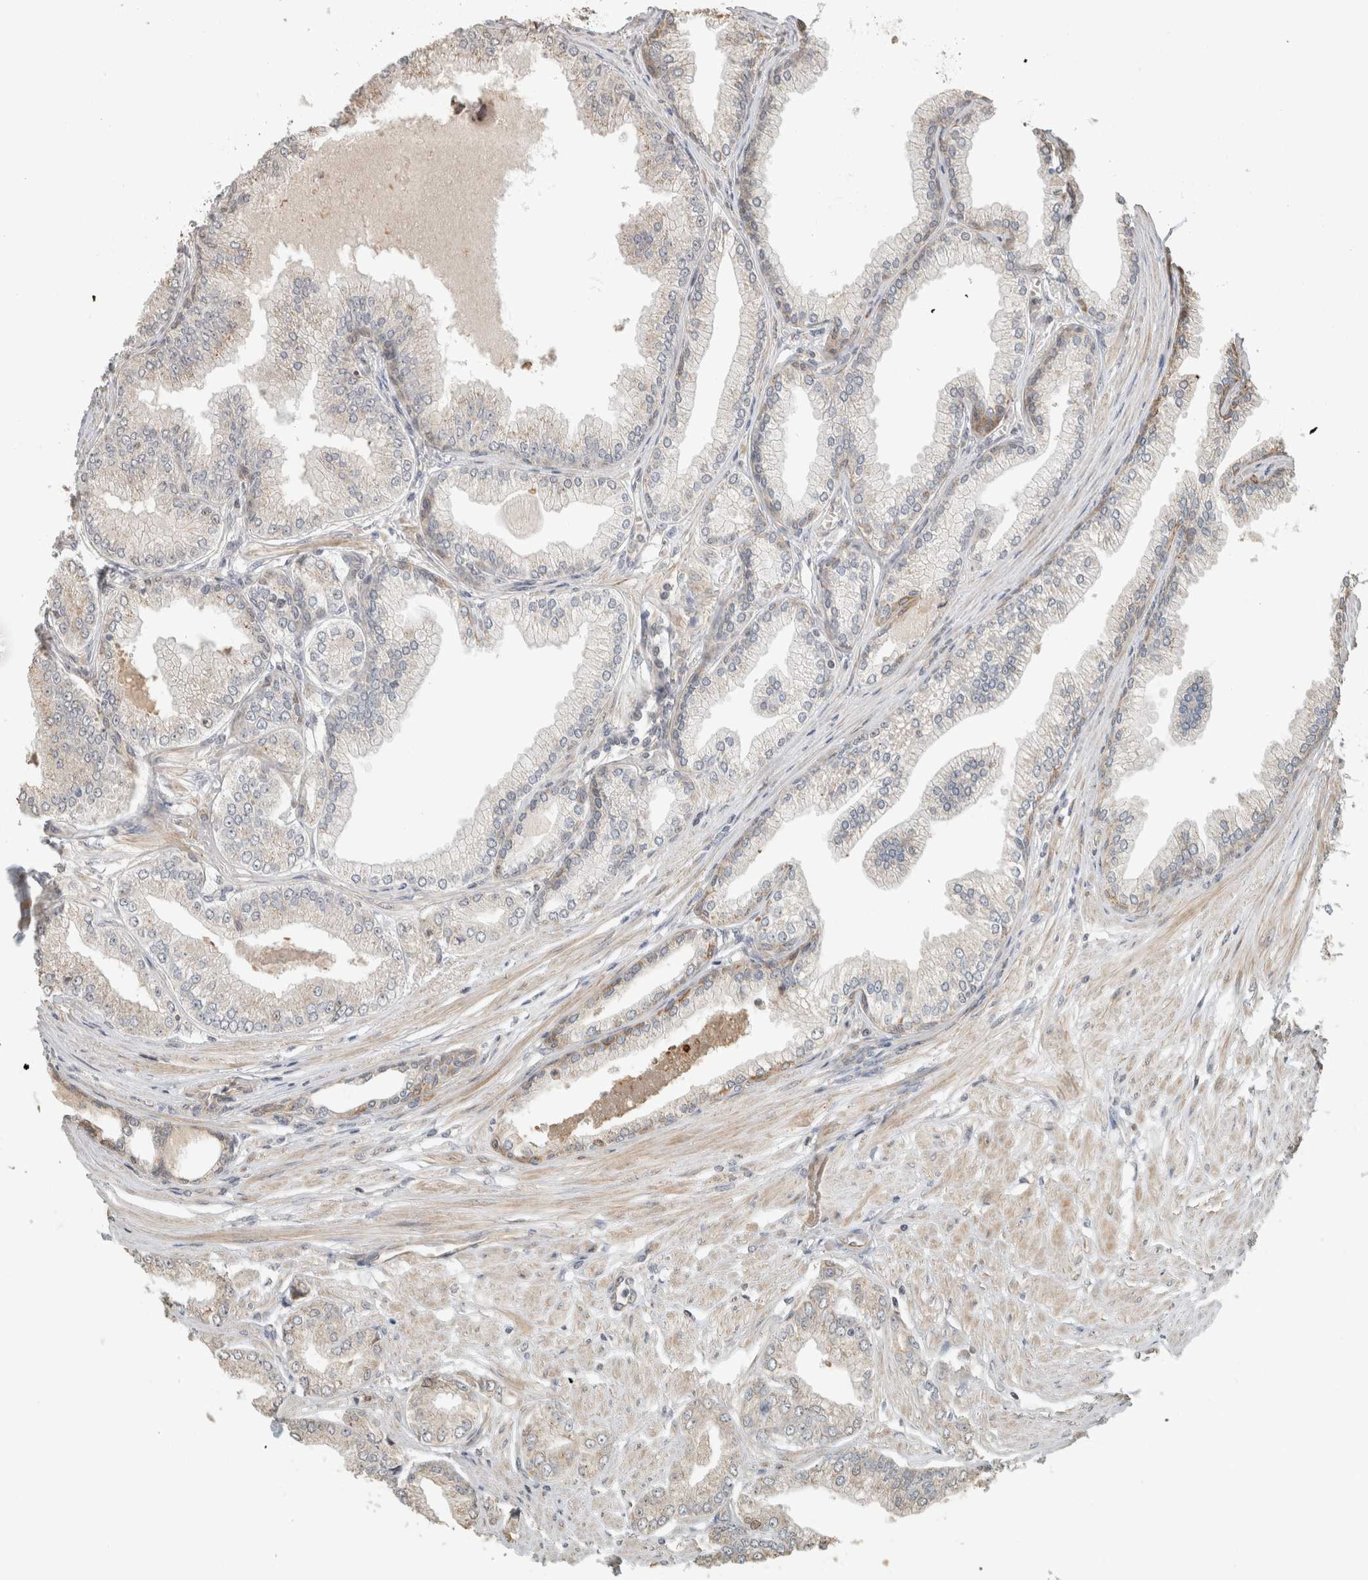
{"staining": {"intensity": "negative", "quantity": "none", "location": "none"}, "tissue": "prostate cancer", "cell_type": "Tumor cells", "image_type": "cancer", "snomed": [{"axis": "morphology", "description": "Adenocarcinoma, Low grade"}, {"axis": "topography", "description": "Prostate"}], "caption": "This is an immunohistochemistry micrograph of human prostate adenocarcinoma (low-grade). There is no positivity in tumor cells.", "gene": "GINS4", "patient": {"sex": "male", "age": 52}}